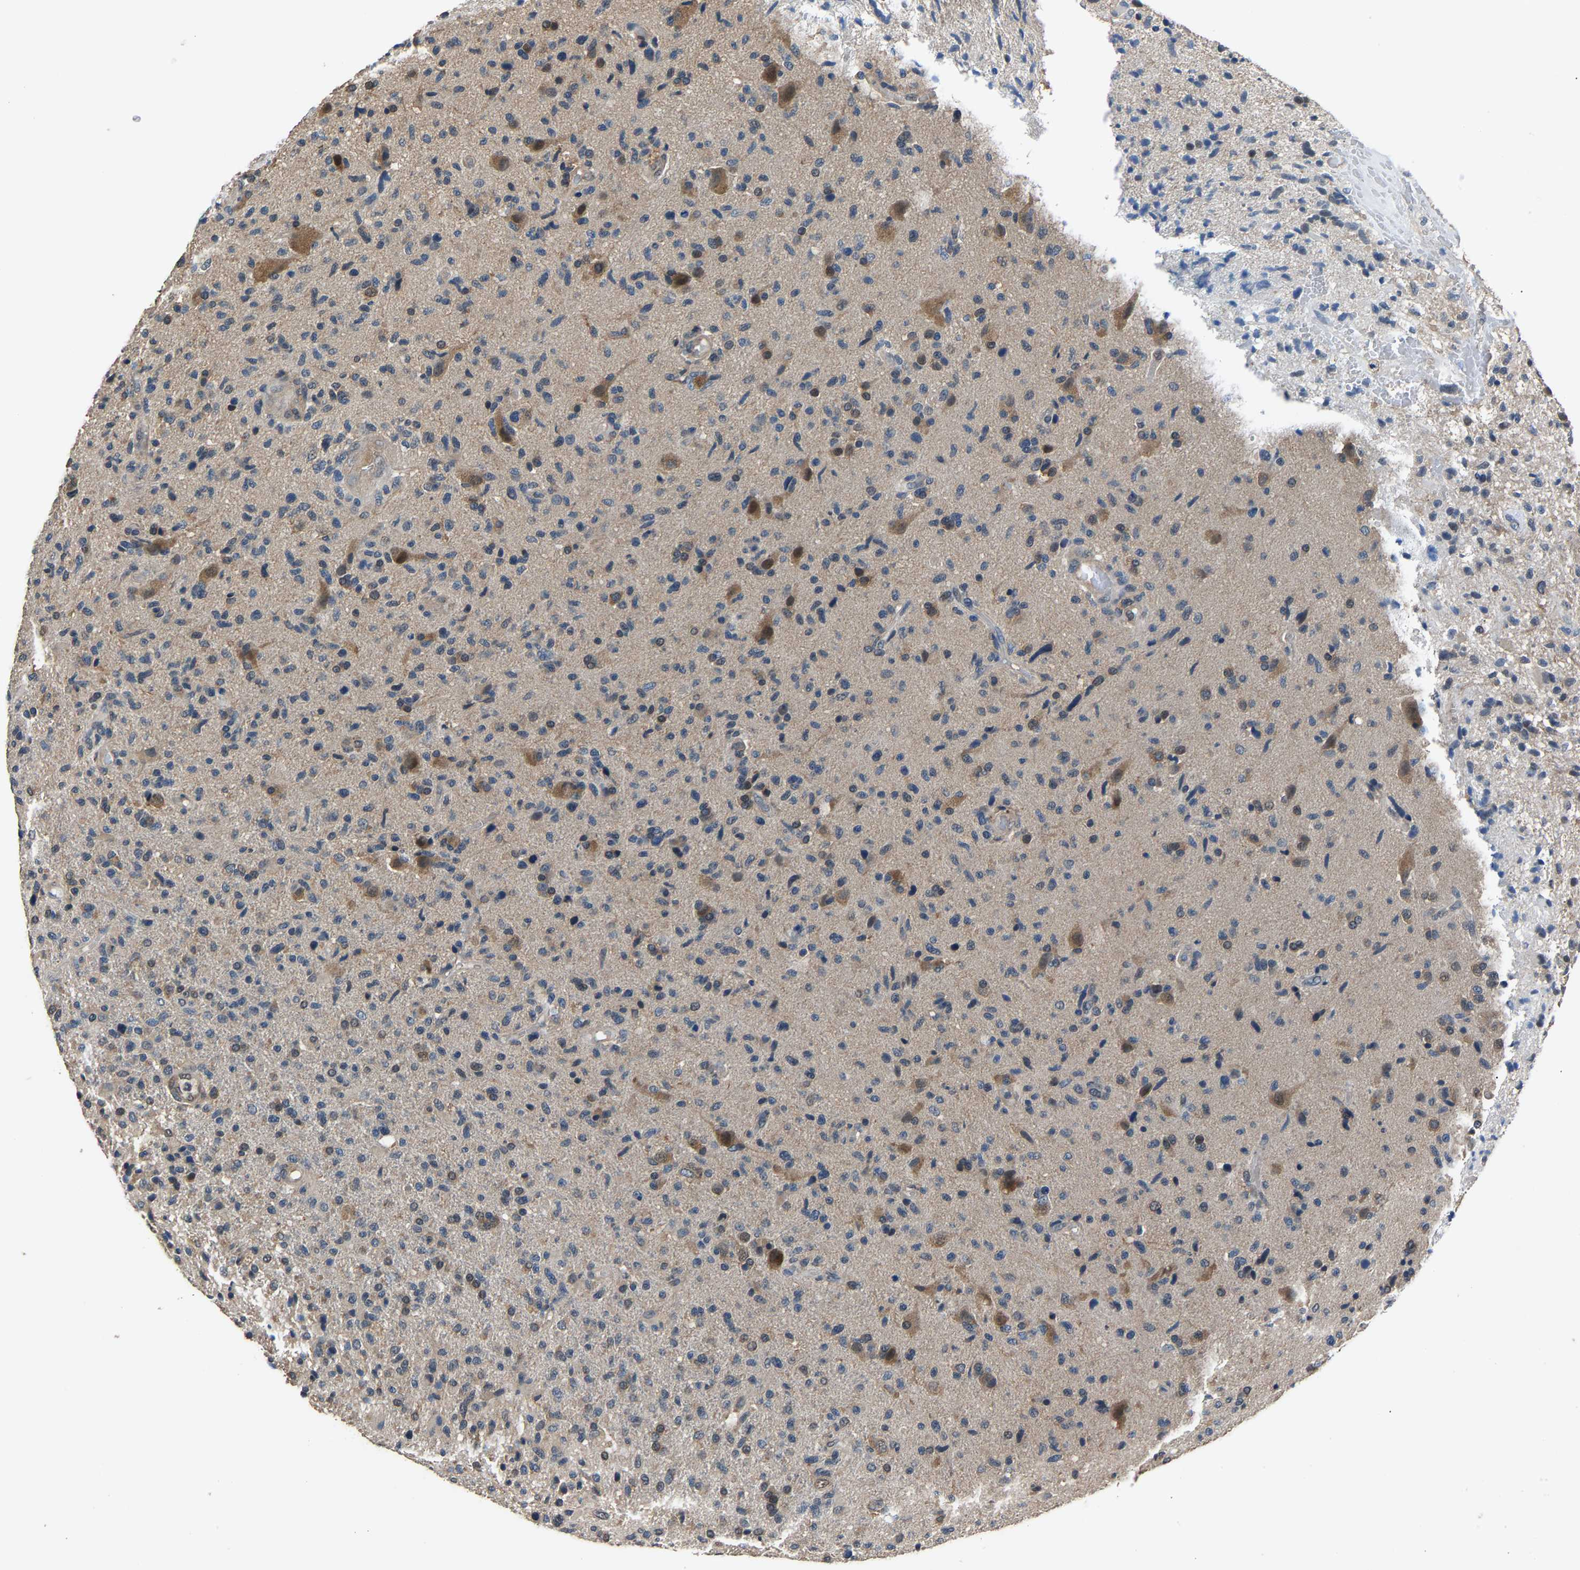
{"staining": {"intensity": "moderate", "quantity": "<25%", "location": "cytoplasmic/membranous"}, "tissue": "glioma", "cell_type": "Tumor cells", "image_type": "cancer", "snomed": [{"axis": "morphology", "description": "Glioma, malignant, High grade"}, {"axis": "topography", "description": "Brain"}], "caption": "A brown stain labels moderate cytoplasmic/membranous positivity of a protein in human malignant glioma (high-grade) tumor cells. The protein of interest is shown in brown color, while the nuclei are stained blue.", "gene": "ABCC9", "patient": {"sex": "male", "age": 72}}